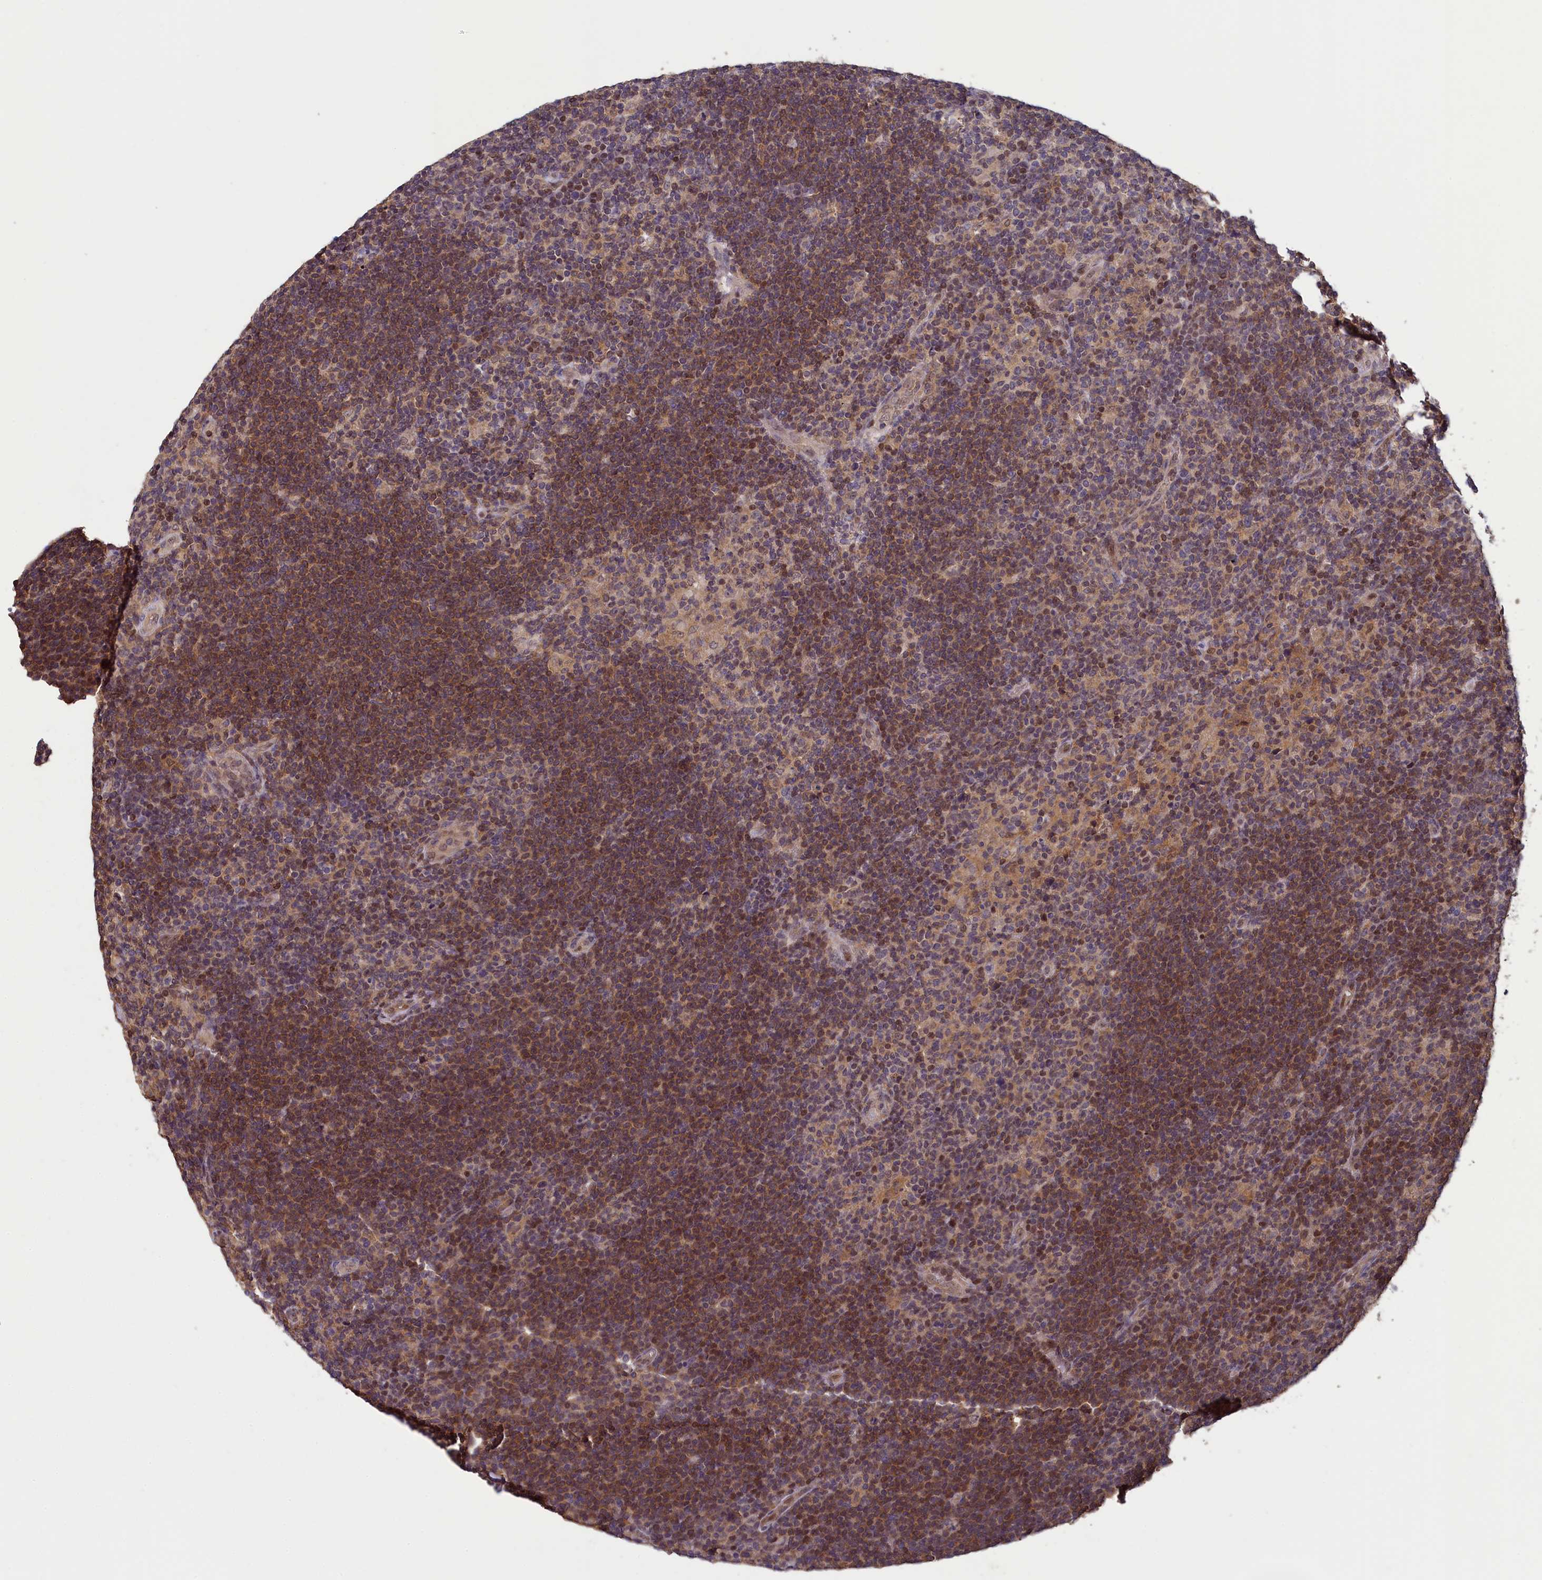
{"staining": {"intensity": "negative", "quantity": "none", "location": "none"}, "tissue": "lymphoma", "cell_type": "Tumor cells", "image_type": "cancer", "snomed": [{"axis": "morphology", "description": "Hodgkin's disease, NOS"}, {"axis": "topography", "description": "Lymph node"}], "caption": "Tumor cells show no significant protein expression in lymphoma.", "gene": "NUBP1", "patient": {"sex": "female", "age": 57}}